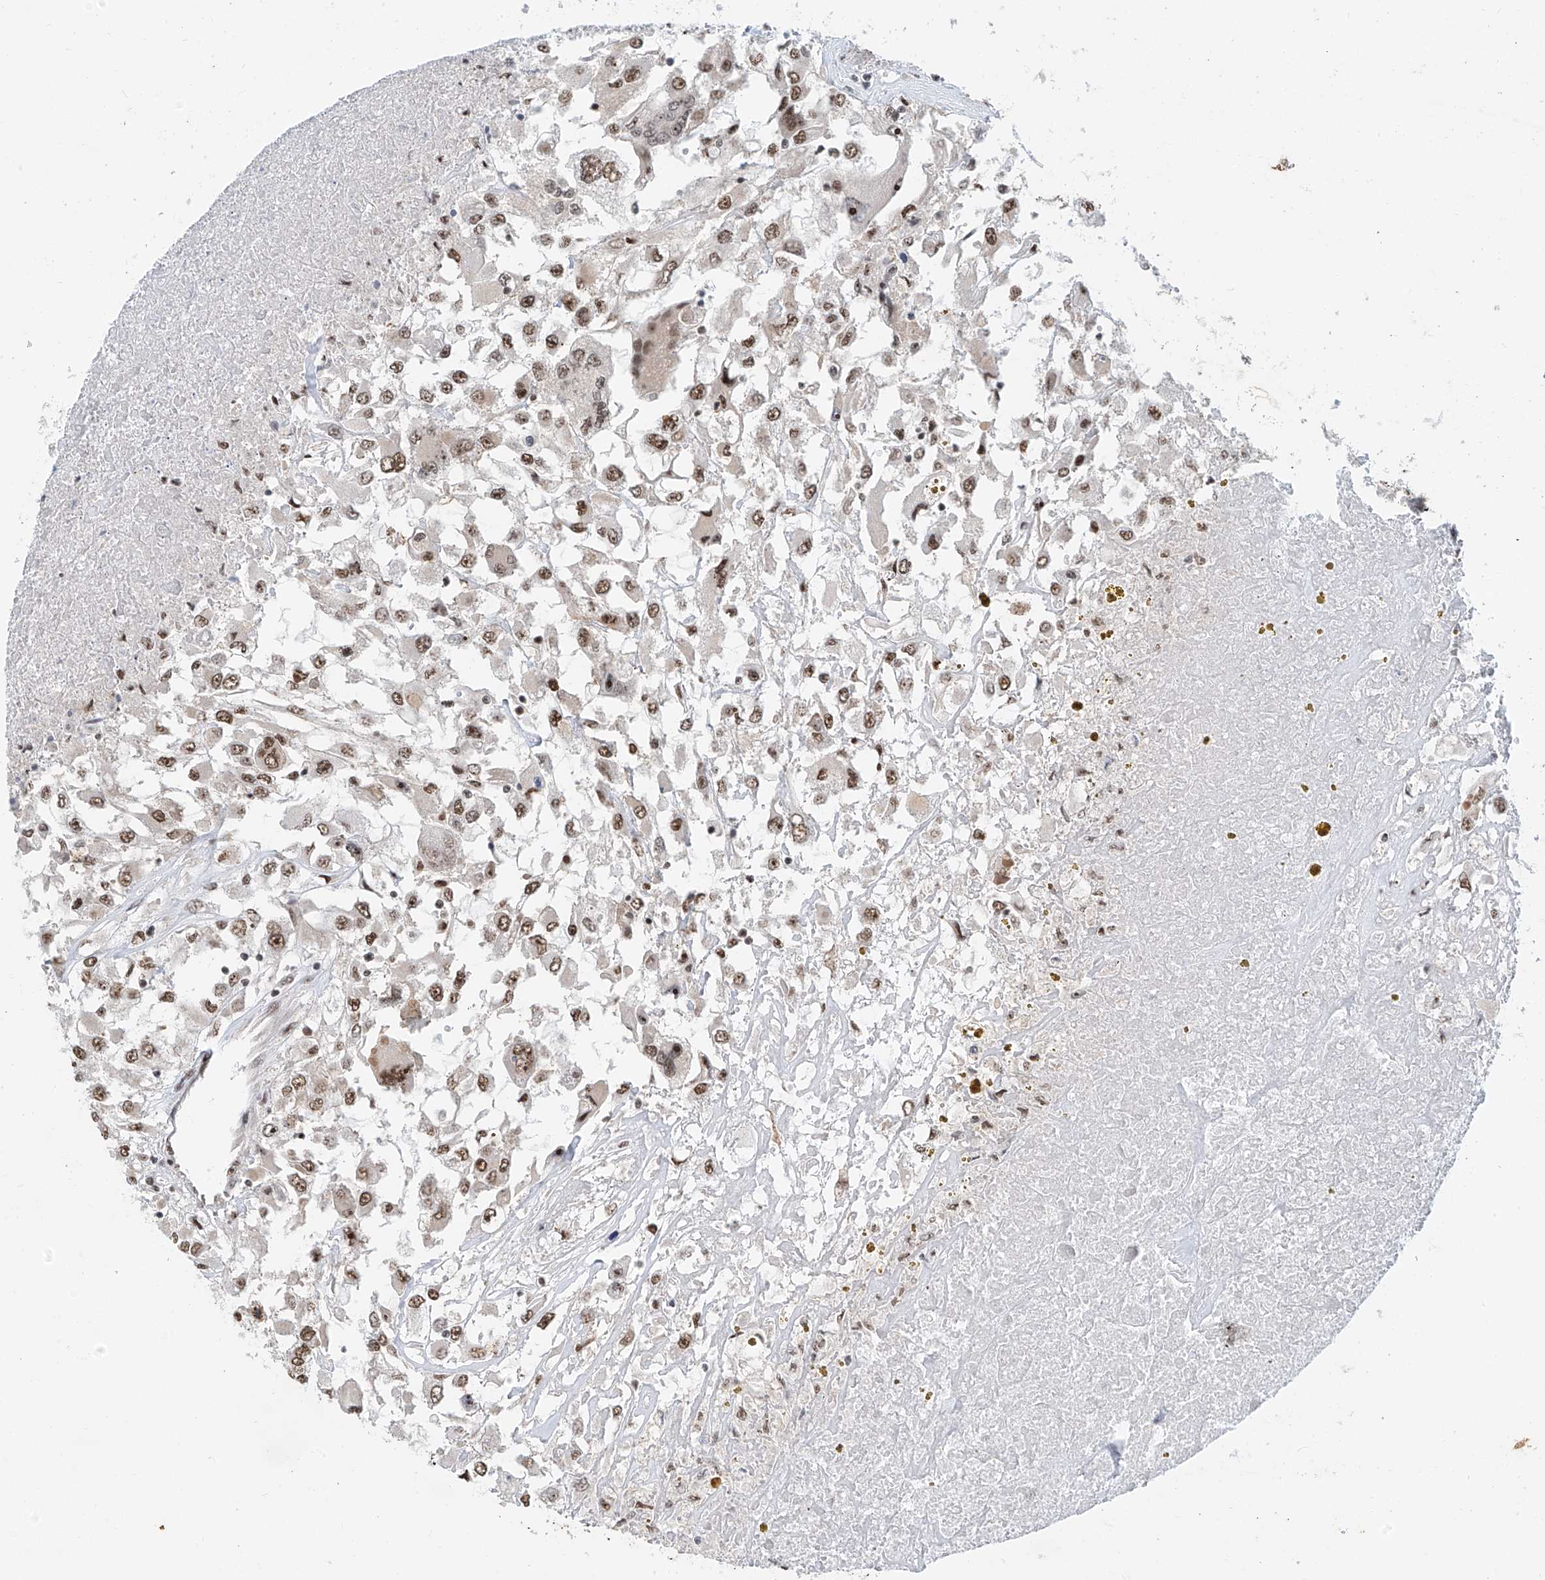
{"staining": {"intensity": "moderate", "quantity": ">75%", "location": "nuclear"}, "tissue": "renal cancer", "cell_type": "Tumor cells", "image_type": "cancer", "snomed": [{"axis": "morphology", "description": "Adenocarcinoma, NOS"}, {"axis": "topography", "description": "Kidney"}], "caption": "An immunohistochemistry photomicrograph of tumor tissue is shown. Protein staining in brown highlights moderate nuclear positivity in renal adenocarcinoma within tumor cells. (DAB = brown stain, brightfield microscopy at high magnification).", "gene": "RPAIN", "patient": {"sex": "female", "age": 52}}